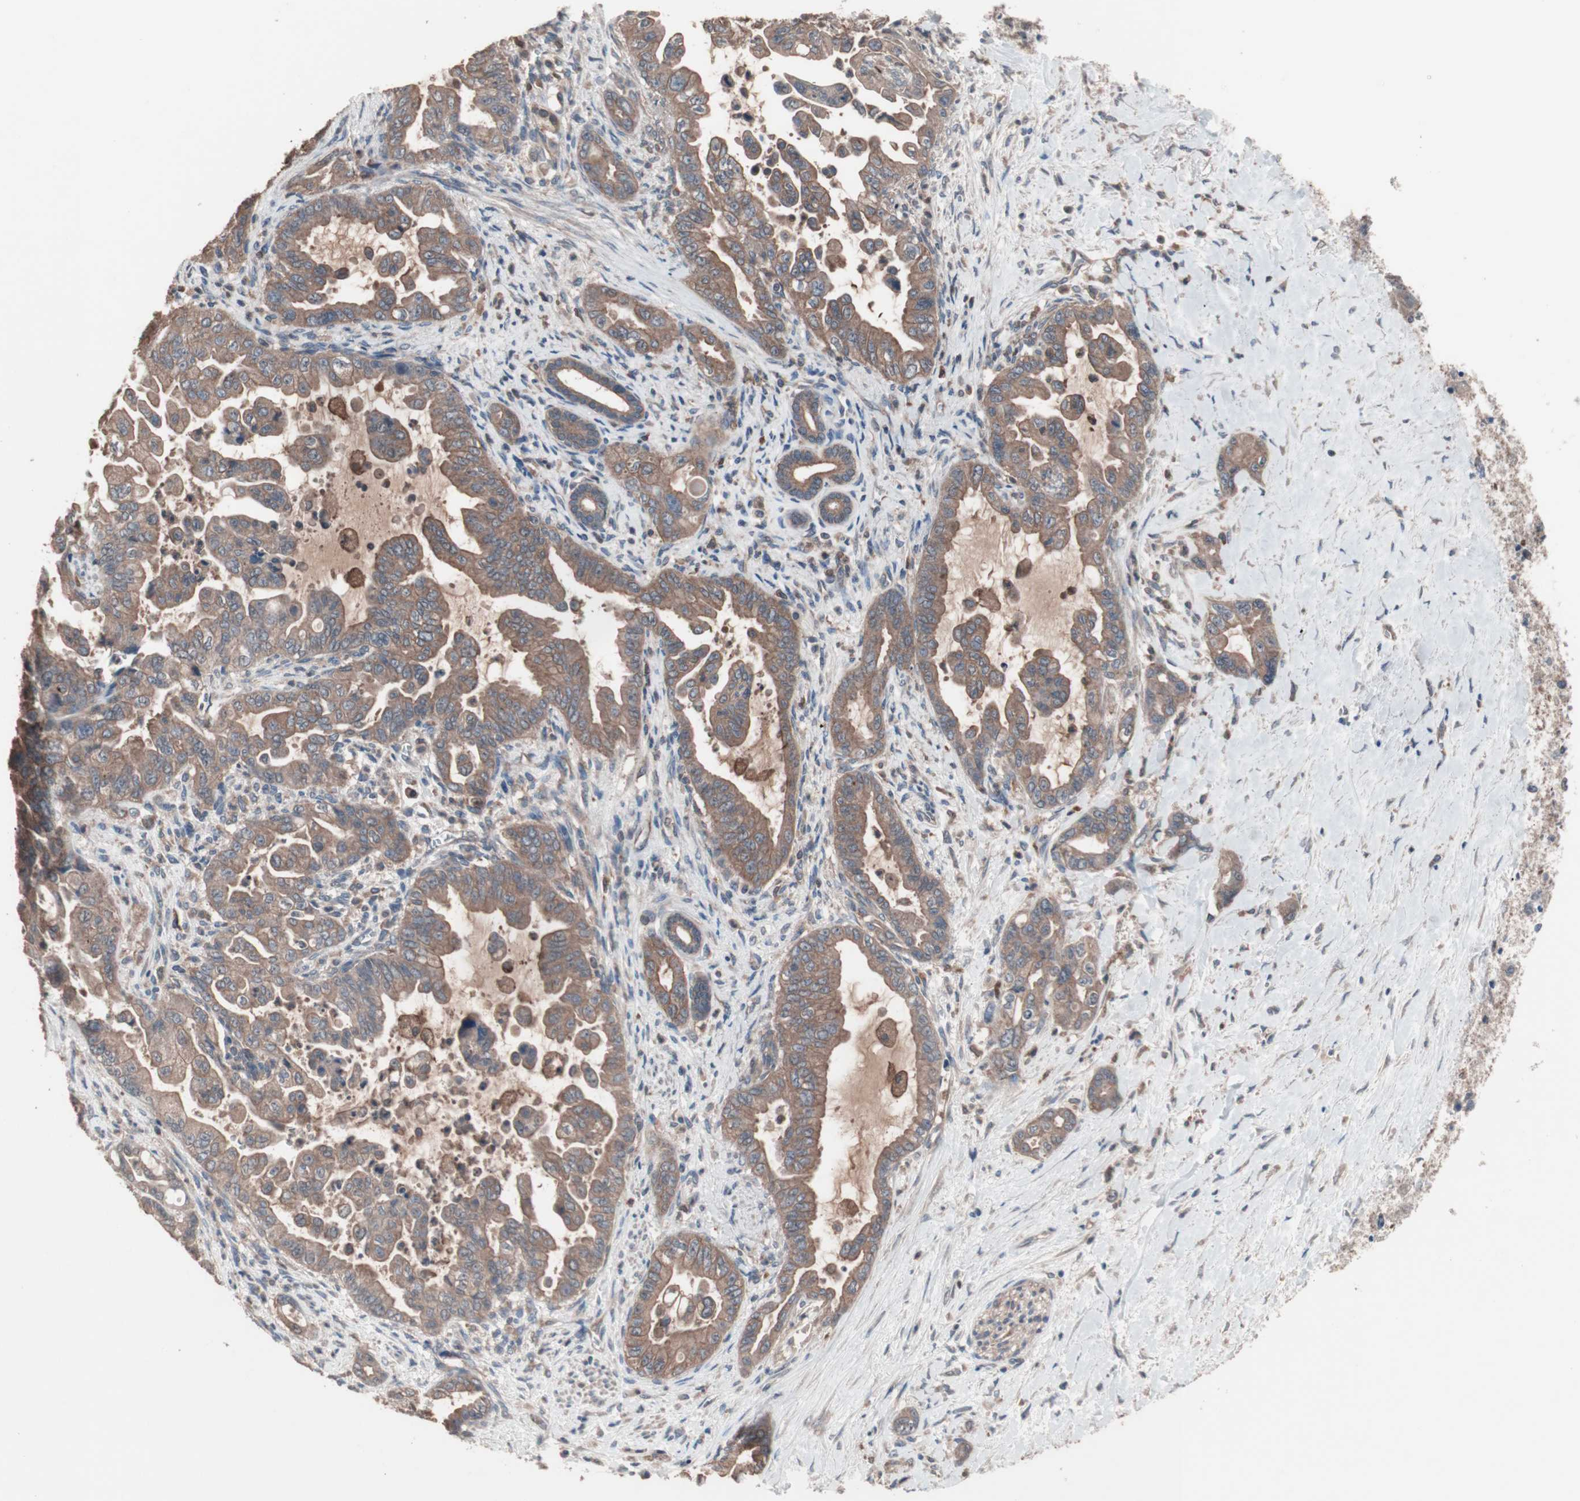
{"staining": {"intensity": "moderate", "quantity": ">75%", "location": "cytoplasmic/membranous"}, "tissue": "pancreatic cancer", "cell_type": "Tumor cells", "image_type": "cancer", "snomed": [{"axis": "morphology", "description": "Adenocarcinoma, NOS"}, {"axis": "topography", "description": "Pancreas"}], "caption": "Pancreatic cancer (adenocarcinoma) stained for a protein (brown) reveals moderate cytoplasmic/membranous positive positivity in about >75% of tumor cells.", "gene": "ATG7", "patient": {"sex": "male", "age": 70}}